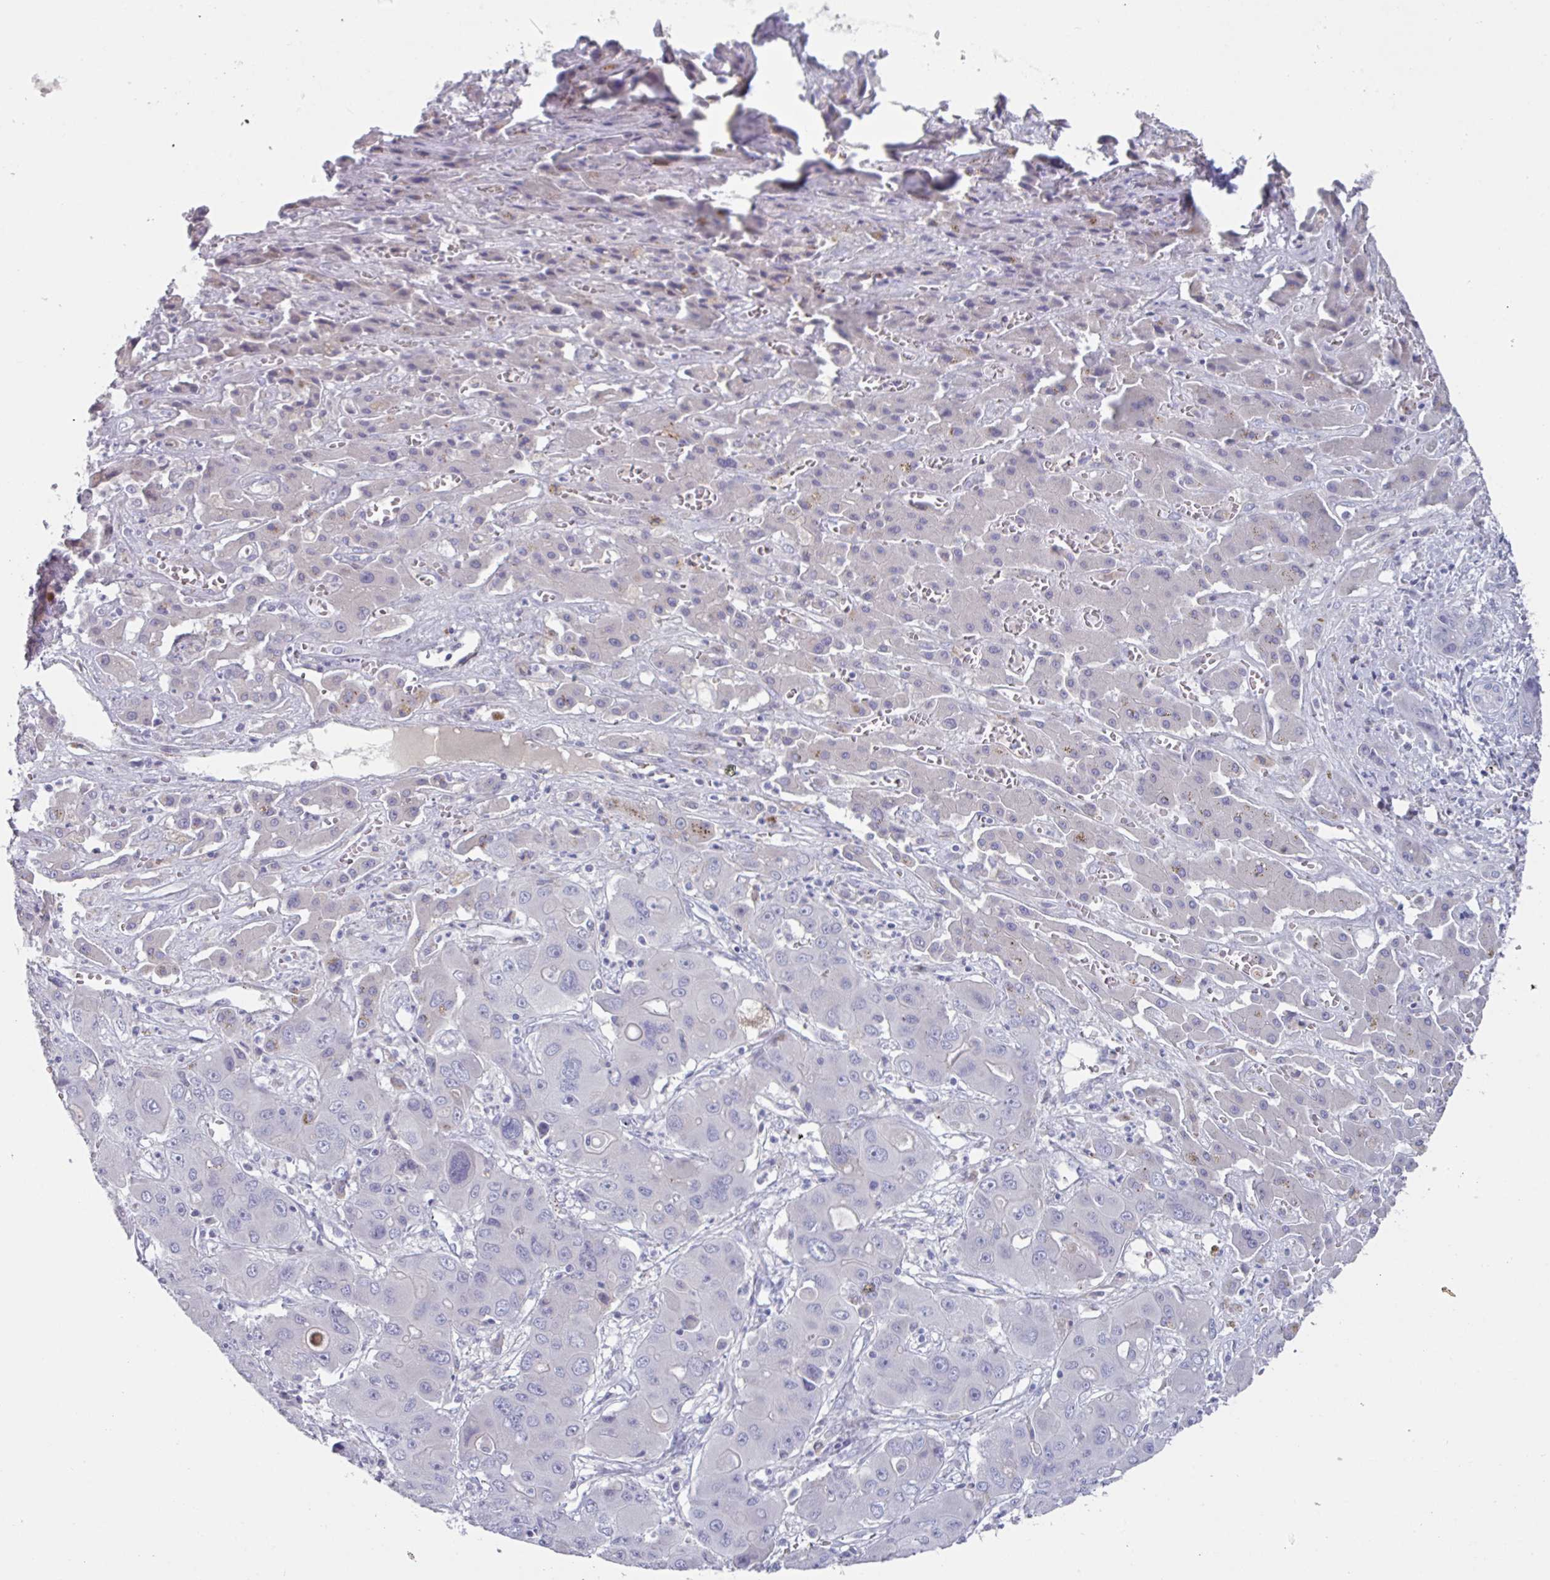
{"staining": {"intensity": "negative", "quantity": "none", "location": "none"}, "tissue": "liver cancer", "cell_type": "Tumor cells", "image_type": "cancer", "snomed": [{"axis": "morphology", "description": "Cholangiocarcinoma"}, {"axis": "topography", "description": "Liver"}], "caption": "IHC photomicrograph of neoplastic tissue: liver cancer stained with DAB (3,3'-diaminobenzidine) demonstrates no significant protein expression in tumor cells.", "gene": "OR2T10", "patient": {"sex": "male", "age": 67}}